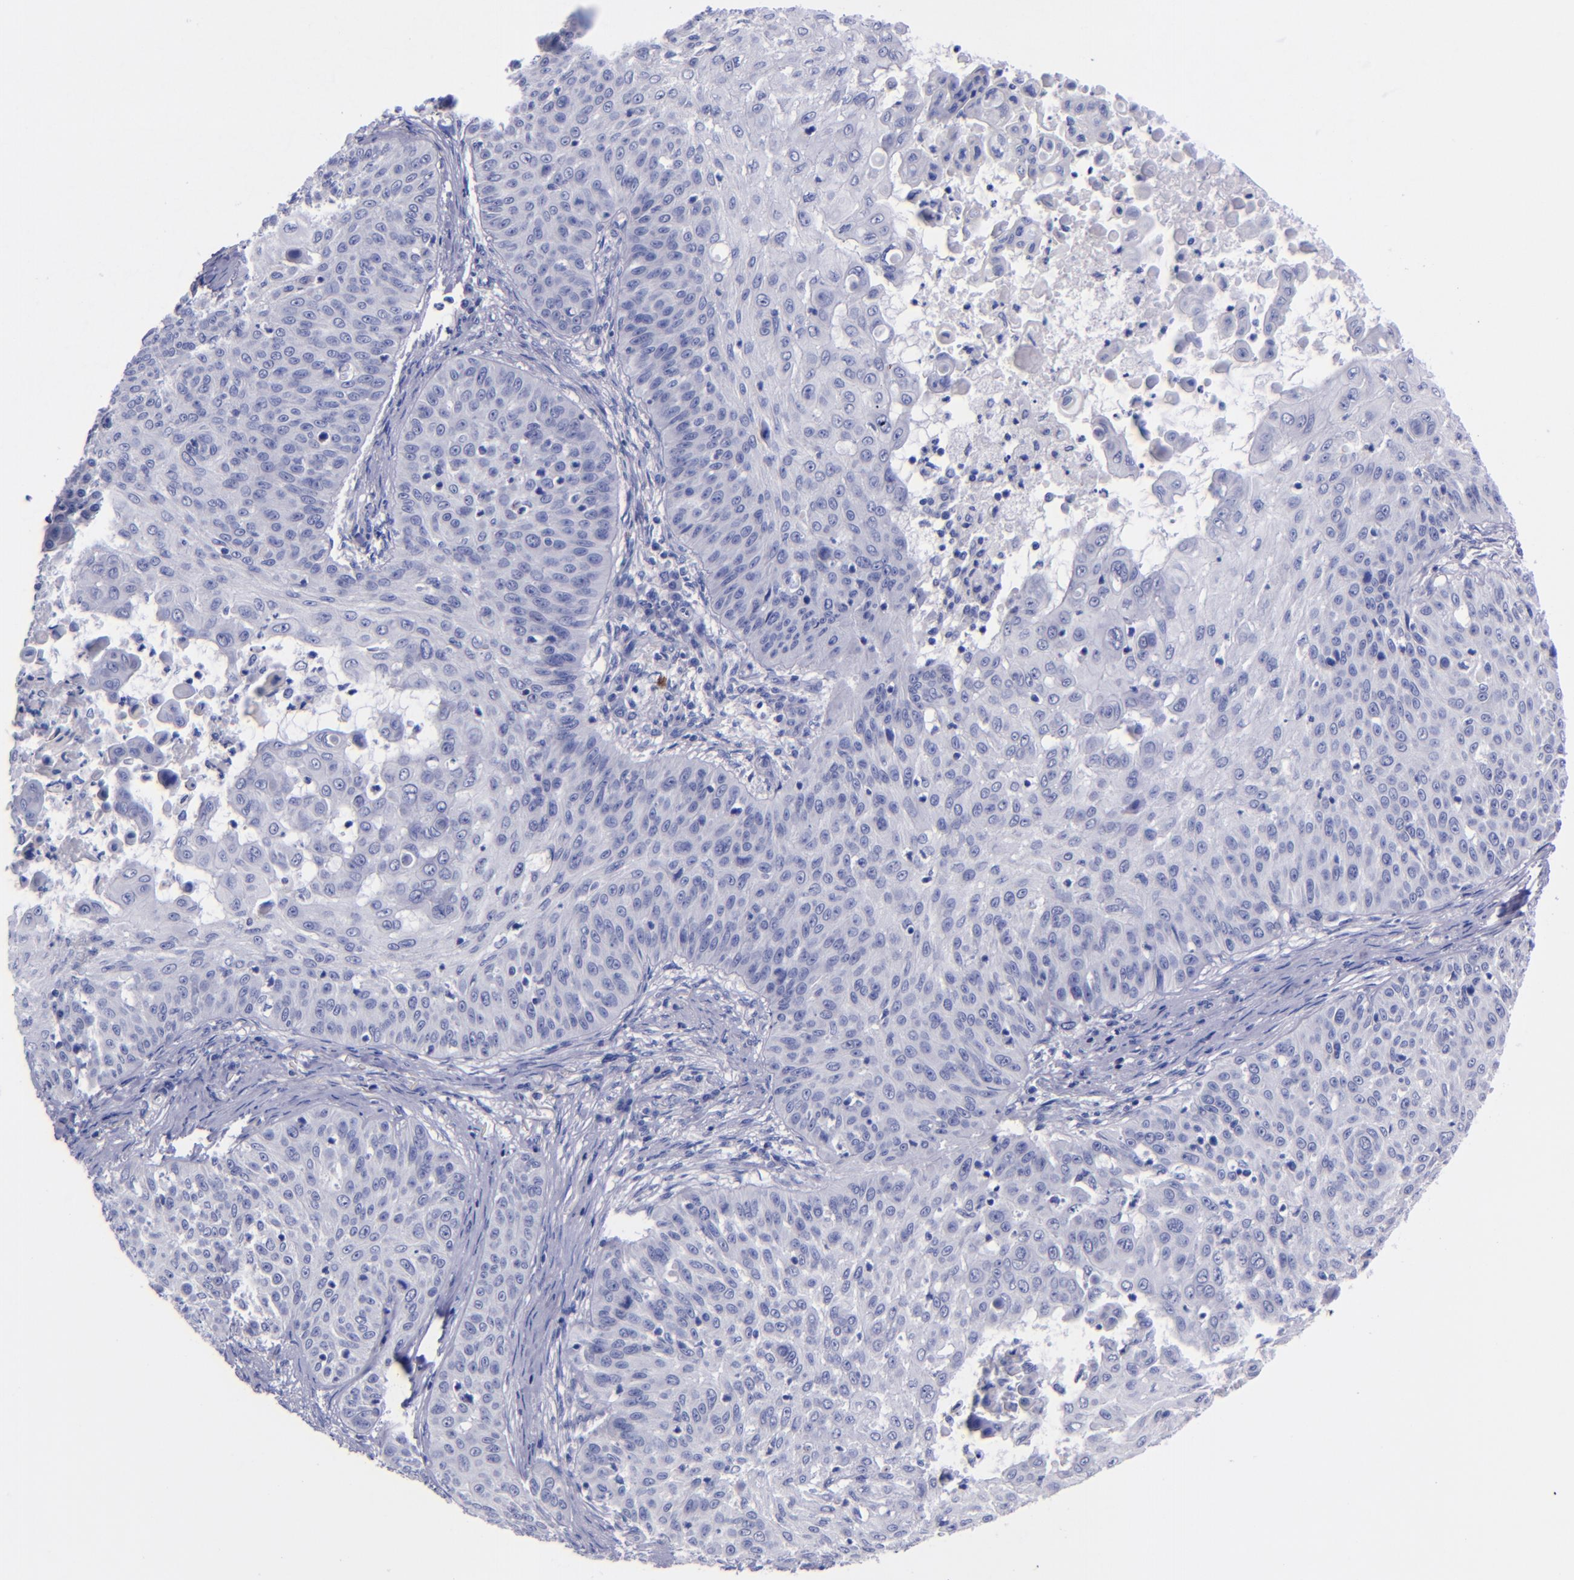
{"staining": {"intensity": "negative", "quantity": "none", "location": "none"}, "tissue": "skin cancer", "cell_type": "Tumor cells", "image_type": "cancer", "snomed": [{"axis": "morphology", "description": "Squamous cell carcinoma, NOS"}, {"axis": "topography", "description": "Skin"}], "caption": "IHC image of squamous cell carcinoma (skin) stained for a protein (brown), which exhibits no expression in tumor cells.", "gene": "SV2A", "patient": {"sex": "male", "age": 82}}